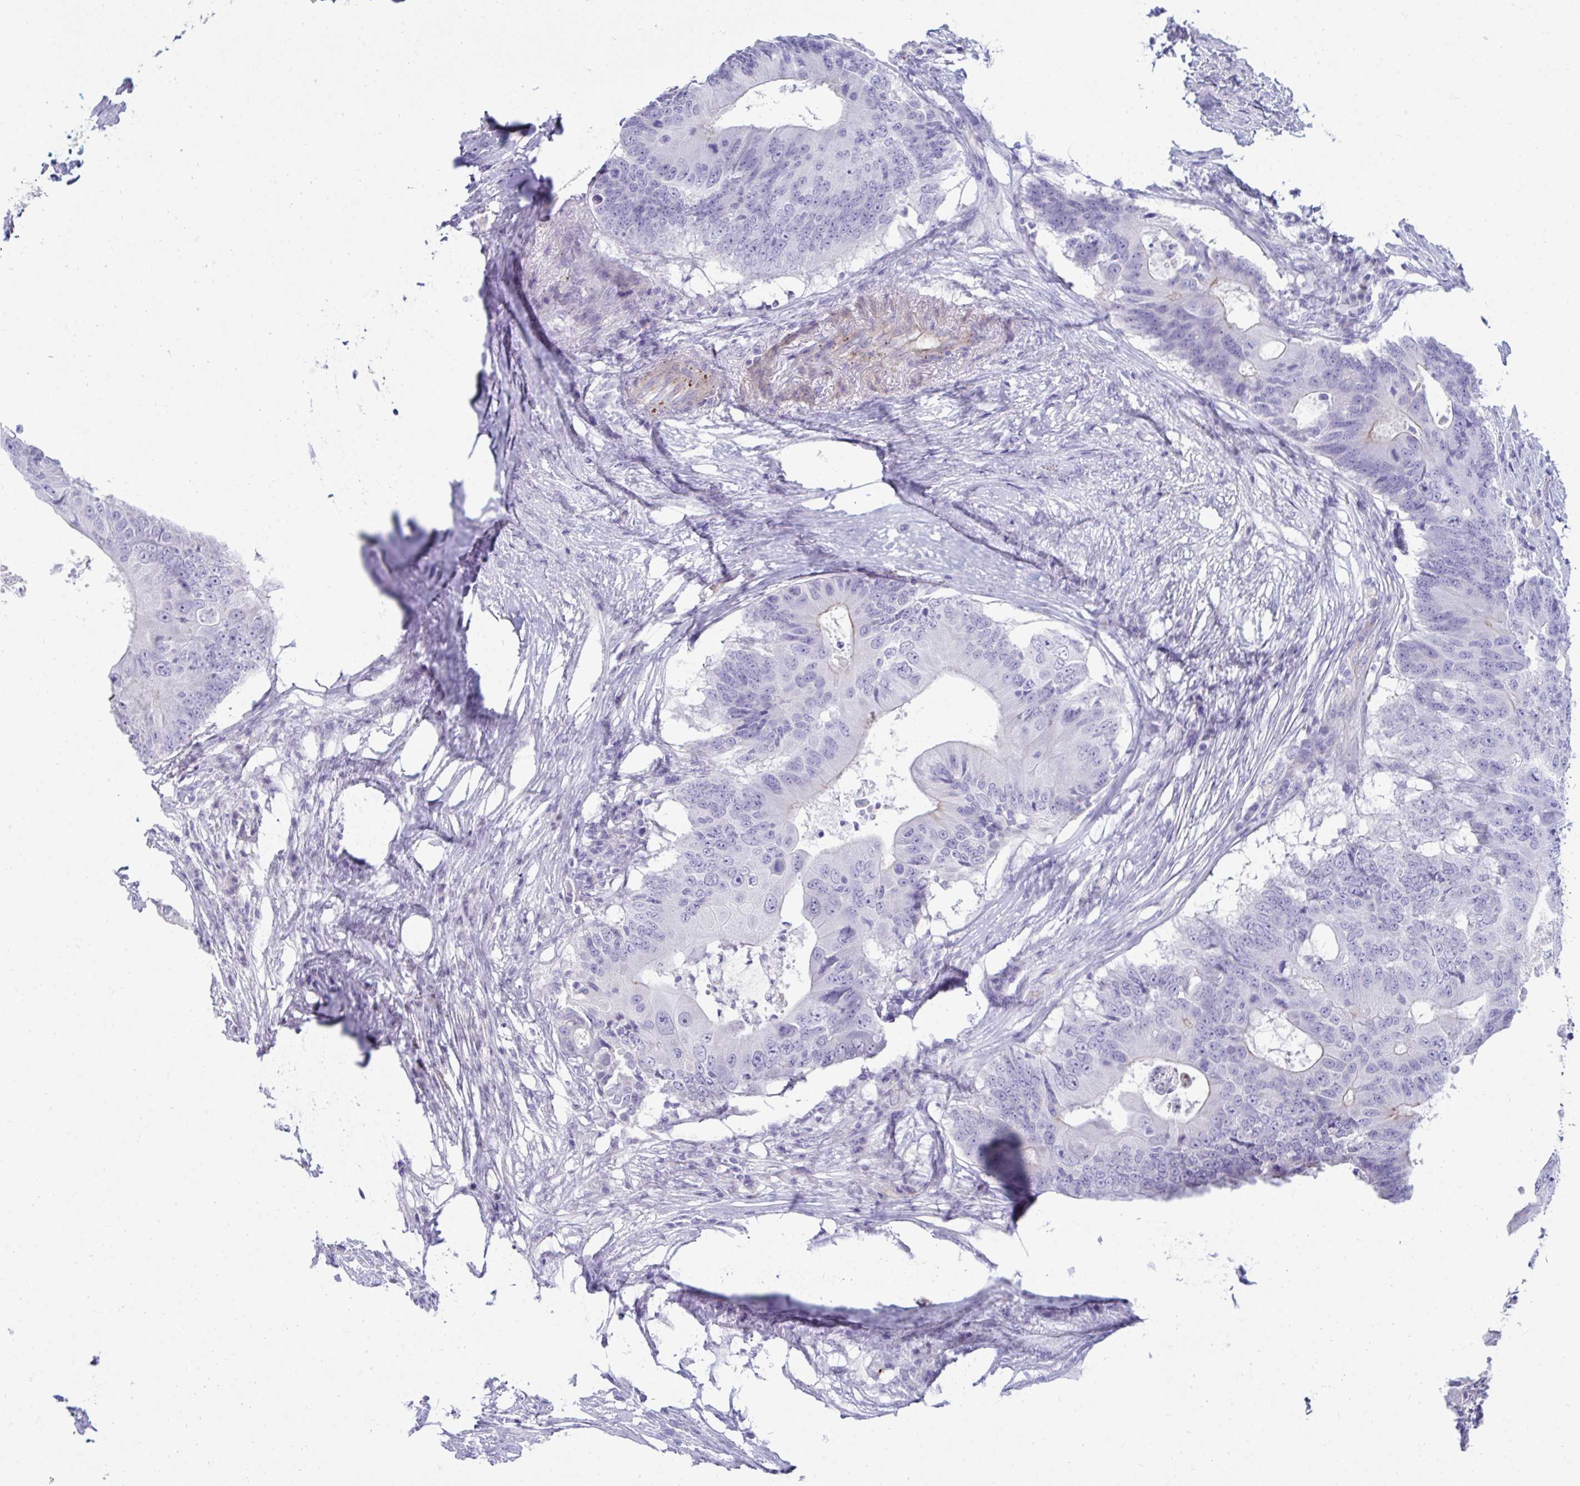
{"staining": {"intensity": "negative", "quantity": "none", "location": "none"}, "tissue": "colorectal cancer", "cell_type": "Tumor cells", "image_type": "cancer", "snomed": [{"axis": "morphology", "description": "Adenocarcinoma, NOS"}, {"axis": "topography", "description": "Colon"}], "caption": "Immunohistochemical staining of human colorectal adenocarcinoma demonstrates no significant expression in tumor cells. (Stains: DAB immunohistochemistry (IHC) with hematoxylin counter stain, Microscopy: brightfield microscopy at high magnification).", "gene": "UBL3", "patient": {"sex": "male", "age": 71}}